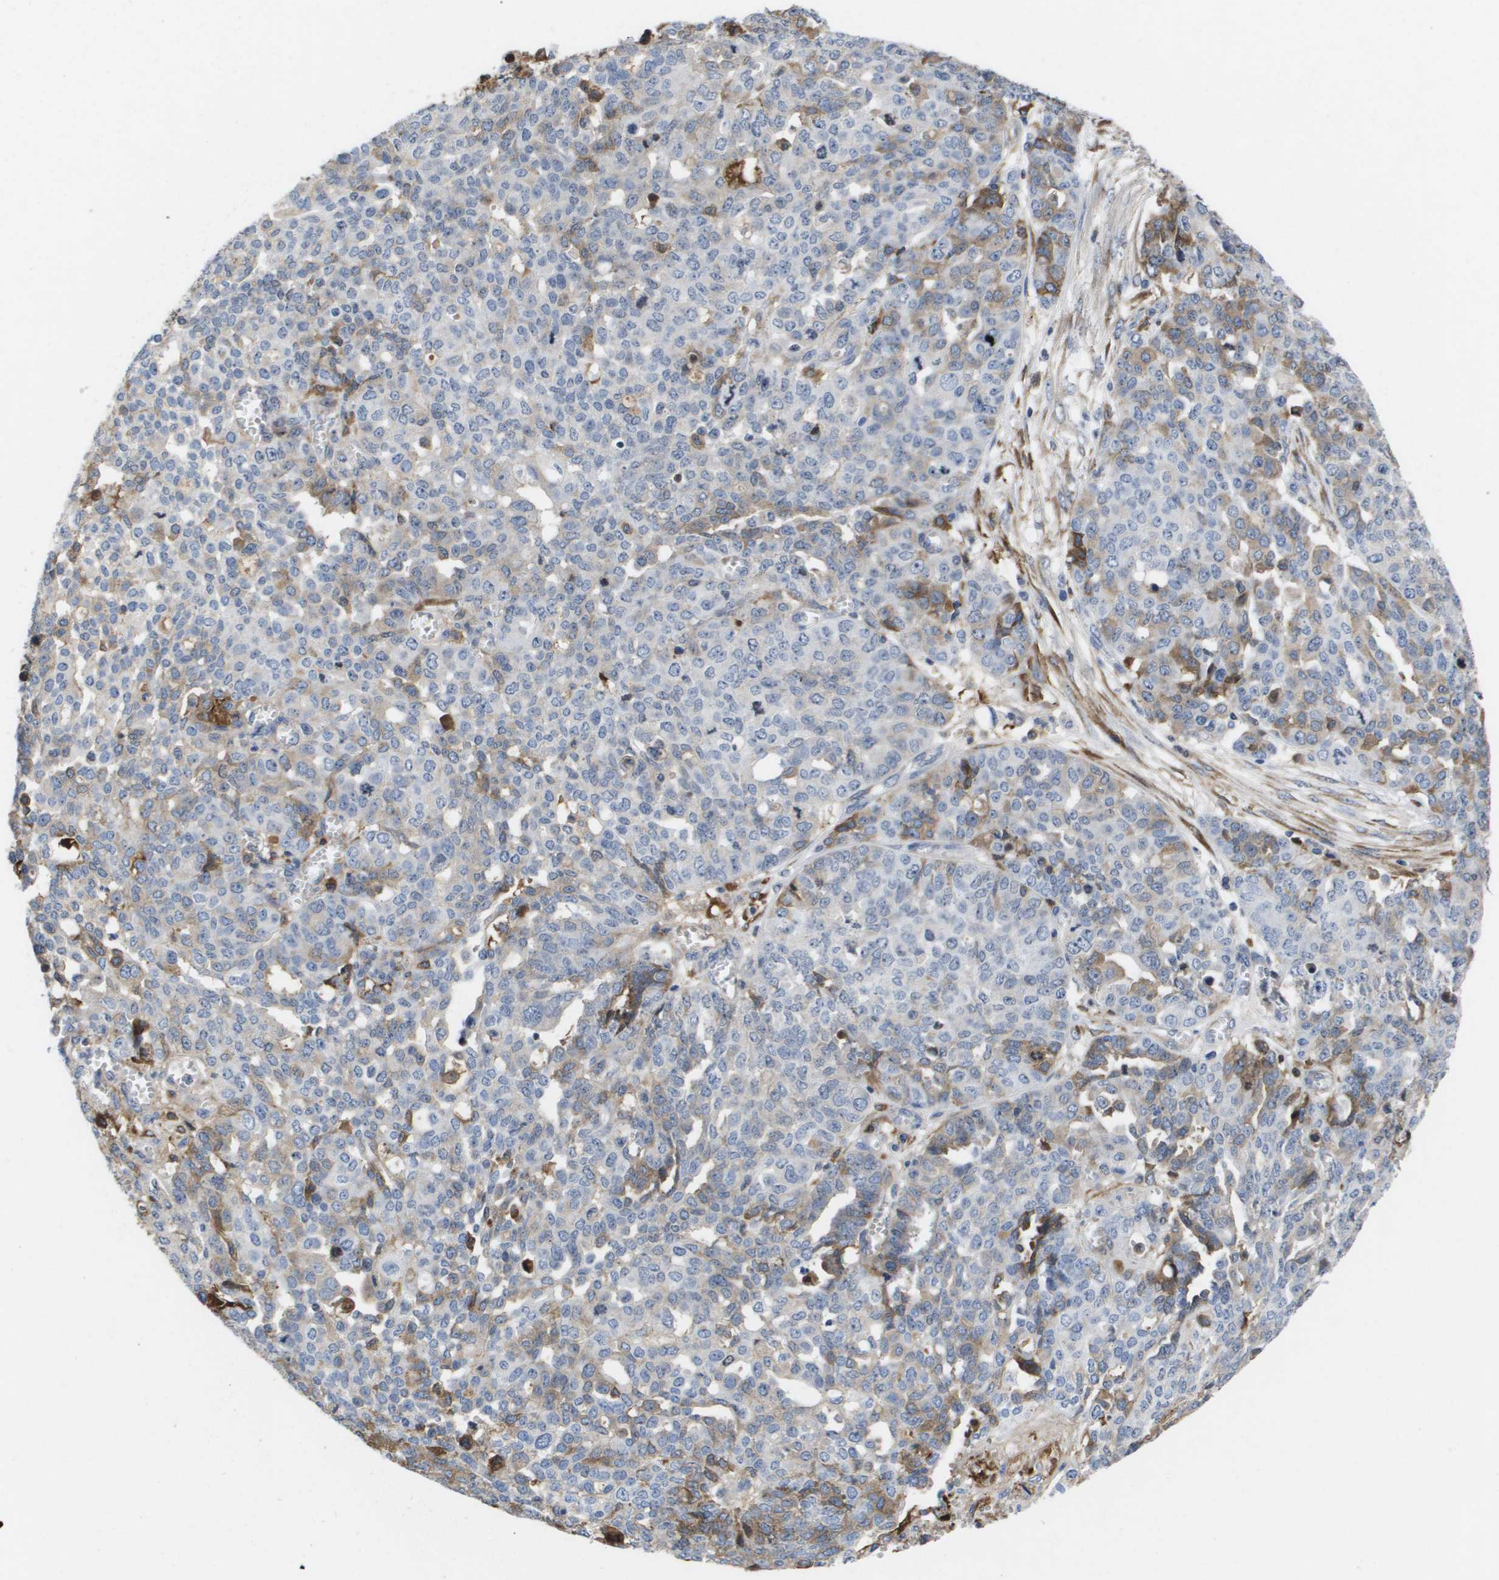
{"staining": {"intensity": "weak", "quantity": "25%-75%", "location": "cytoplasmic/membranous"}, "tissue": "ovarian cancer", "cell_type": "Tumor cells", "image_type": "cancer", "snomed": [{"axis": "morphology", "description": "Cystadenocarcinoma, serous, NOS"}, {"axis": "topography", "description": "Ovary"}], "caption": "IHC micrograph of neoplastic tissue: human ovarian serous cystadenocarcinoma stained using immunohistochemistry shows low levels of weak protein expression localized specifically in the cytoplasmic/membranous of tumor cells, appearing as a cytoplasmic/membranous brown color.", "gene": "SERPINC1", "patient": {"sex": "female", "age": 56}}